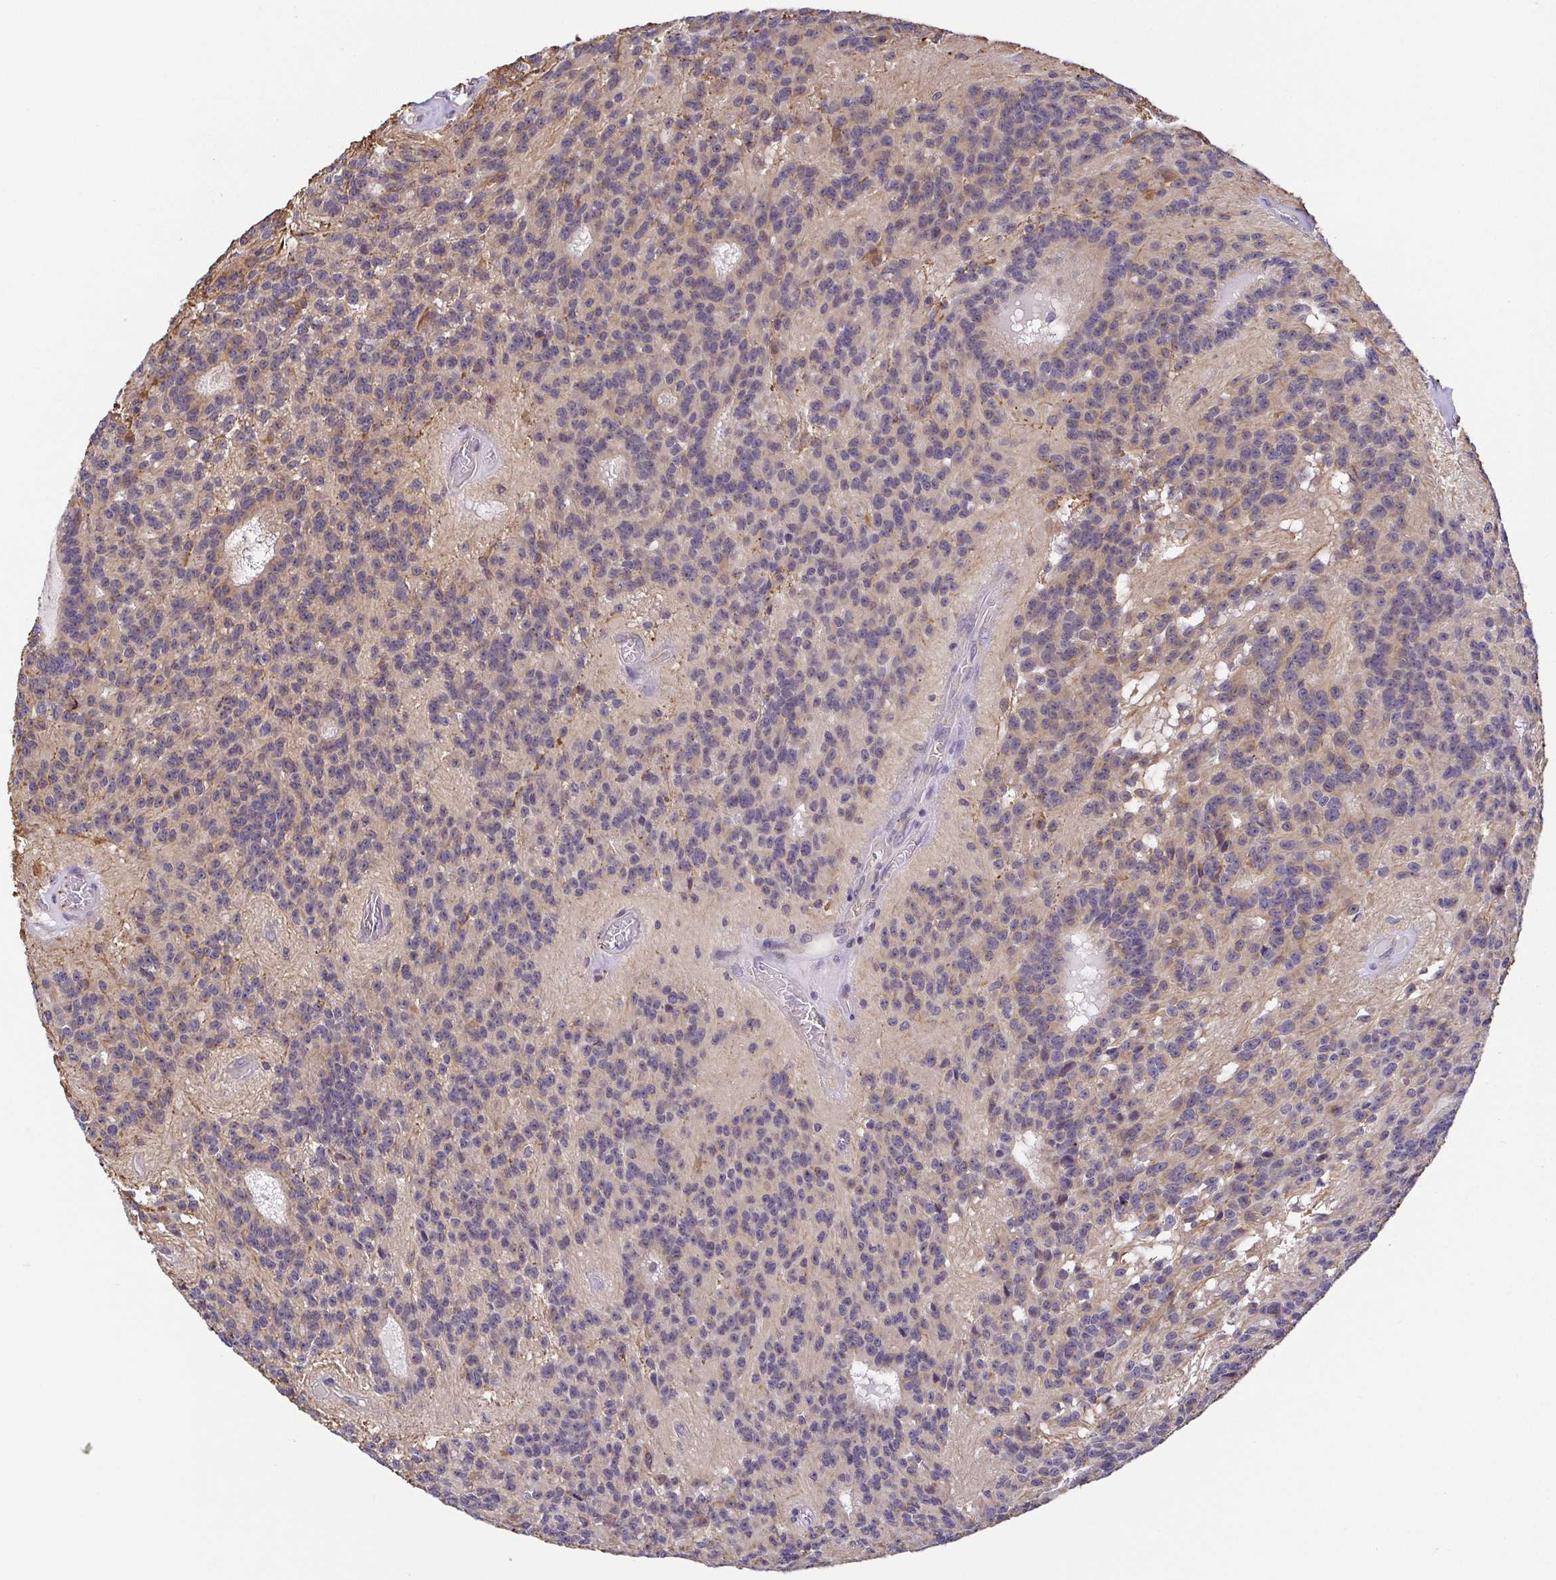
{"staining": {"intensity": "negative", "quantity": "none", "location": "none"}, "tissue": "glioma", "cell_type": "Tumor cells", "image_type": "cancer", "snomed": [{"axis": "morphology", "description": "Glioma, malignant, Low grade"}, {"axis": "topography", "description": "Brain"}], "caption": "This is a micrograph of immunohistochemistry (IHC) staining of low-grade glioma (malignant), which shows no expression in tumor cells.", "gene": "BCL2L1", "patient": {"sex": "male", "age": 31}}